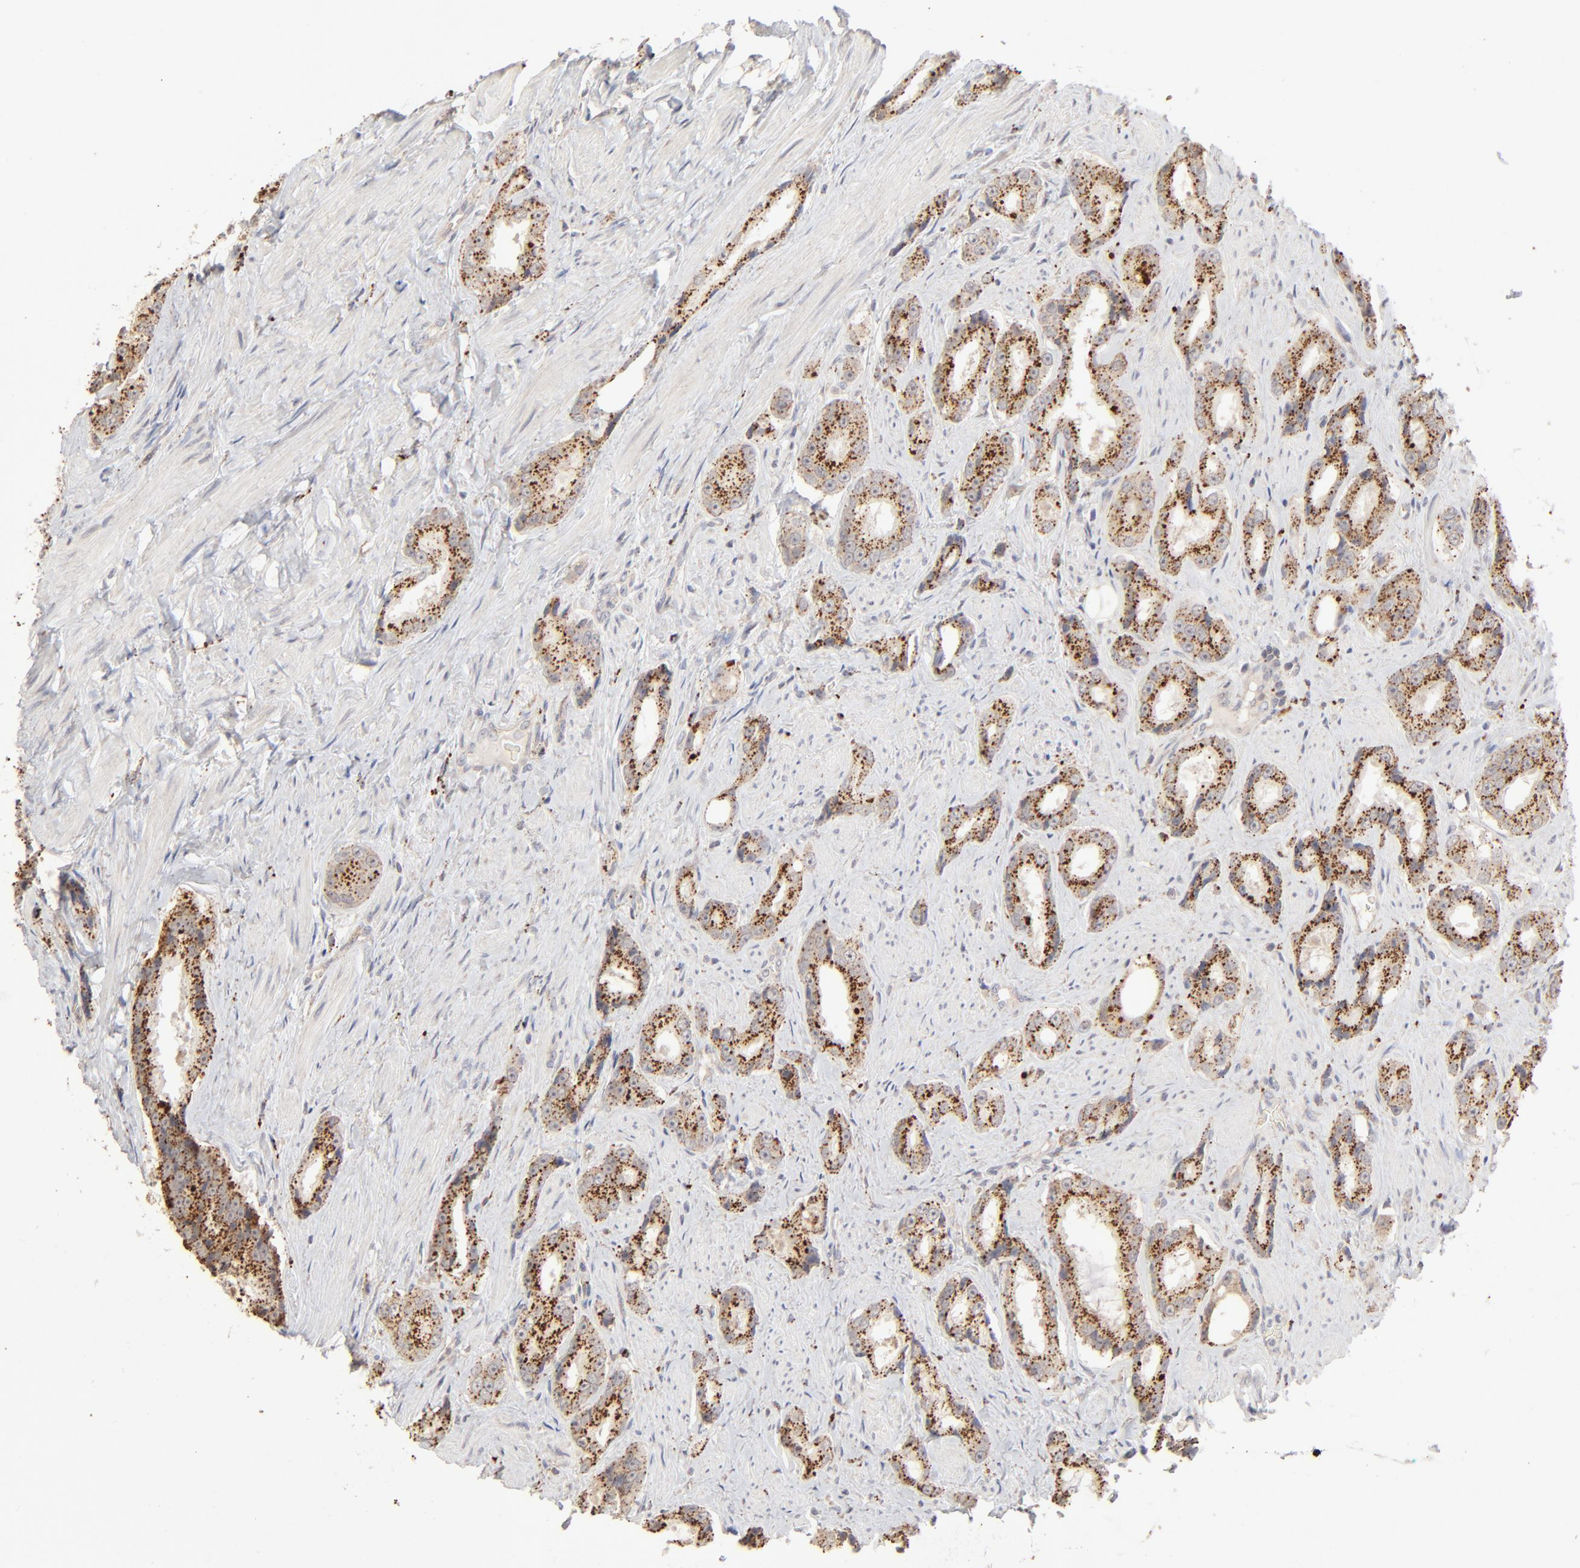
{"staining": {"intensity": "strong", "quantity": ">75%", "location": "cytoplasmic/membranous"}, "tissue": "prostate cancer", "cell_type": "Tumor cells", "image_type": "cancer", "snomed": [{"axis": "morphology", "description": "Adenocarcinoma, Medium grade"}, {"axis": "topography", "description": "Prostate"}], "caption": "An immunohistochemistry photomicrograph of neoplastic tissue is shown. Protein staining in brown labels strong cytoplasmic/membranous positivity in prostate adenocarcinoma (medium-grade) within tumor cells.", "gene": "POMT2", "patient": {"sex": "male", "age": 60}}